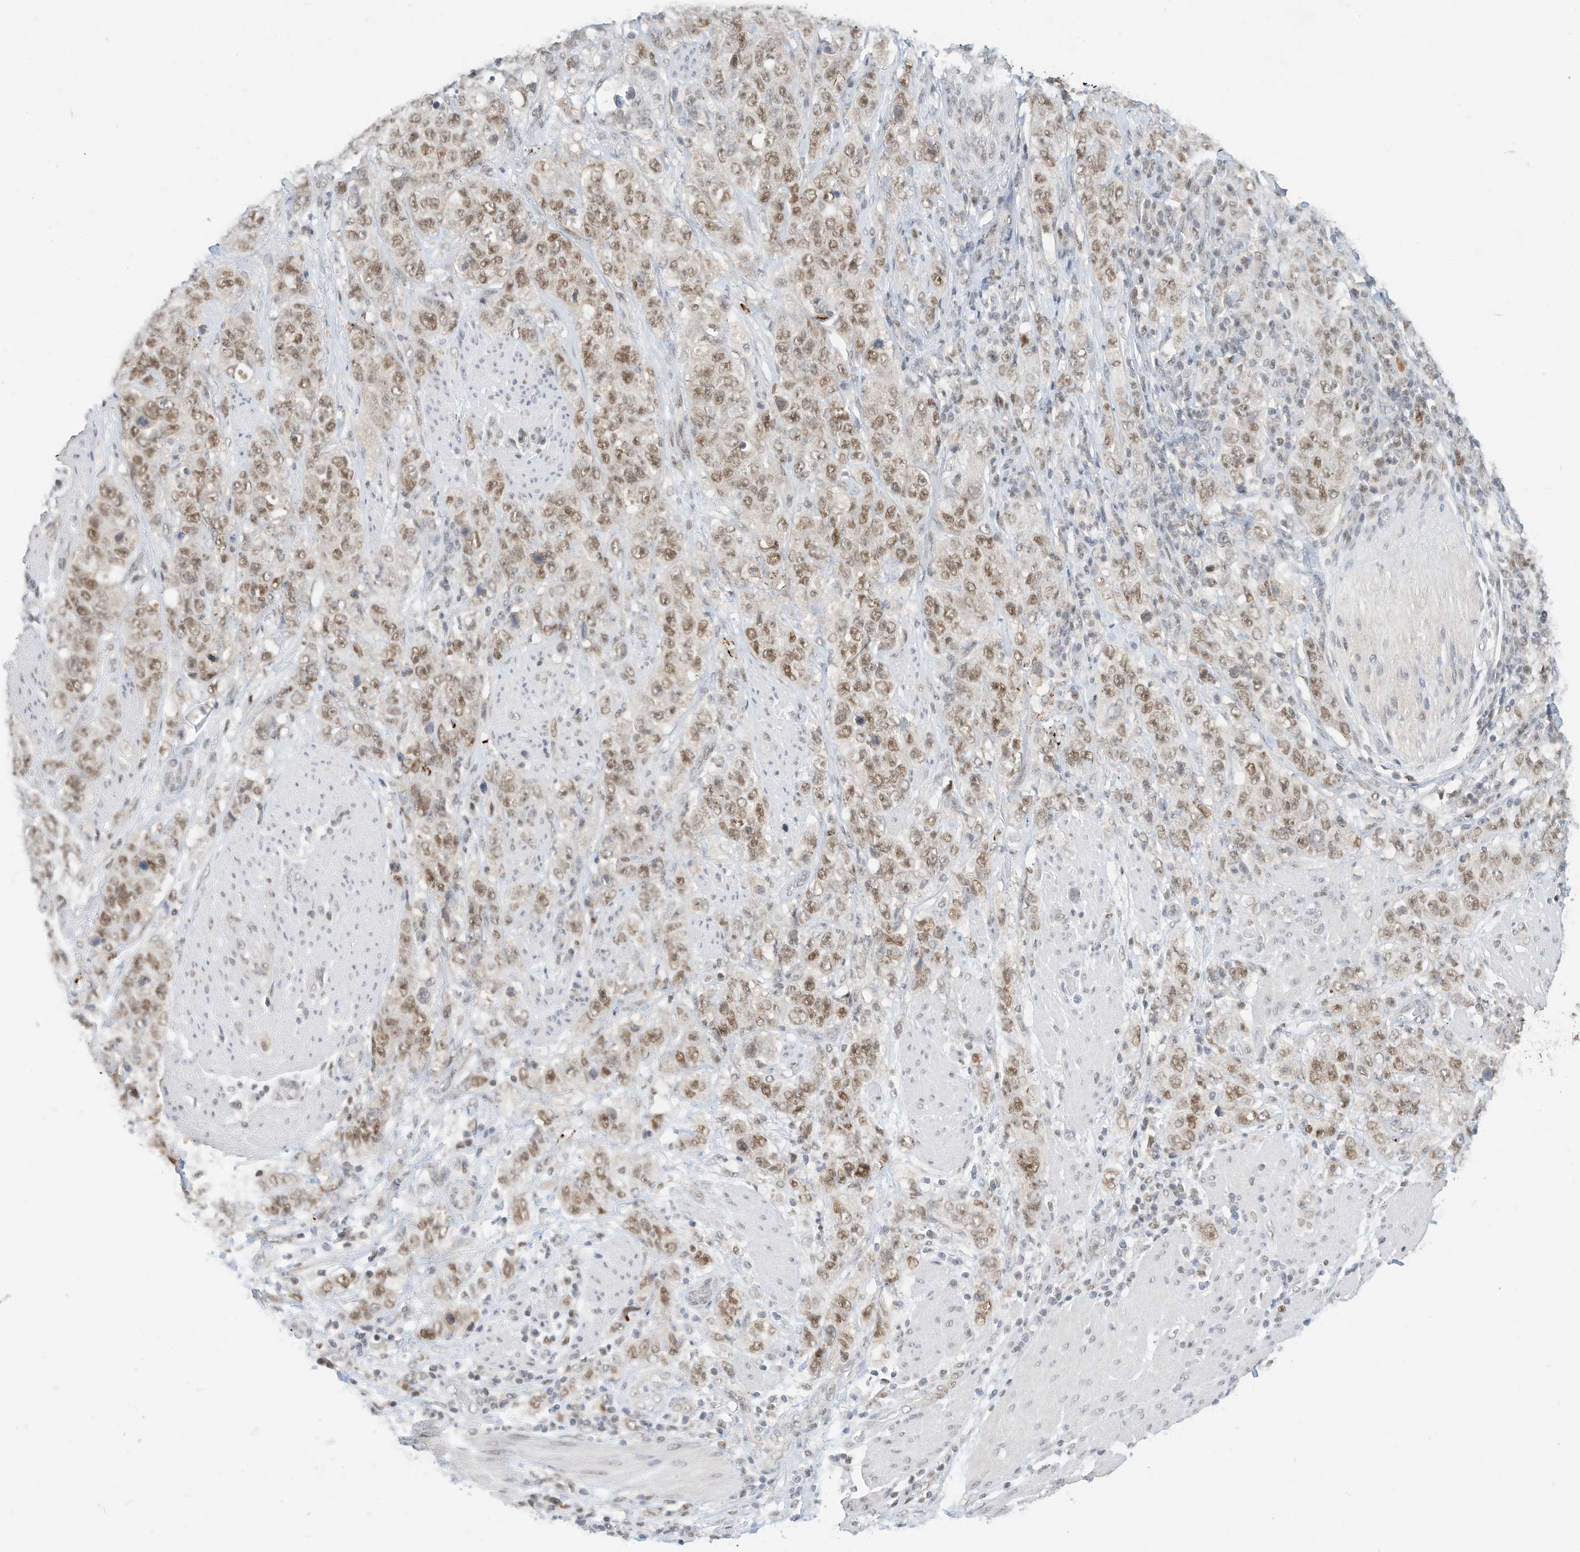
{"staining": {"intensity": "moderate", "quantity": ">75%", "location": "nuclear"}, "tissue": "stomach cancer", "cell_type": "Tumor cells", "image_type": "cancer", "snomed": [{"axis": "morphology", "description": "Adenocarcinoma, NOS"}, {"axis": "topography", "description": "Stomach"}], "caption": "Stomach adenocarcinoma was stained to show a protein in brown. There is medium levels of moderate nuclear positivity in about >75% of tumor cells.", "gene": "OGT", "patient": {"sex": "male", "age": 48}}